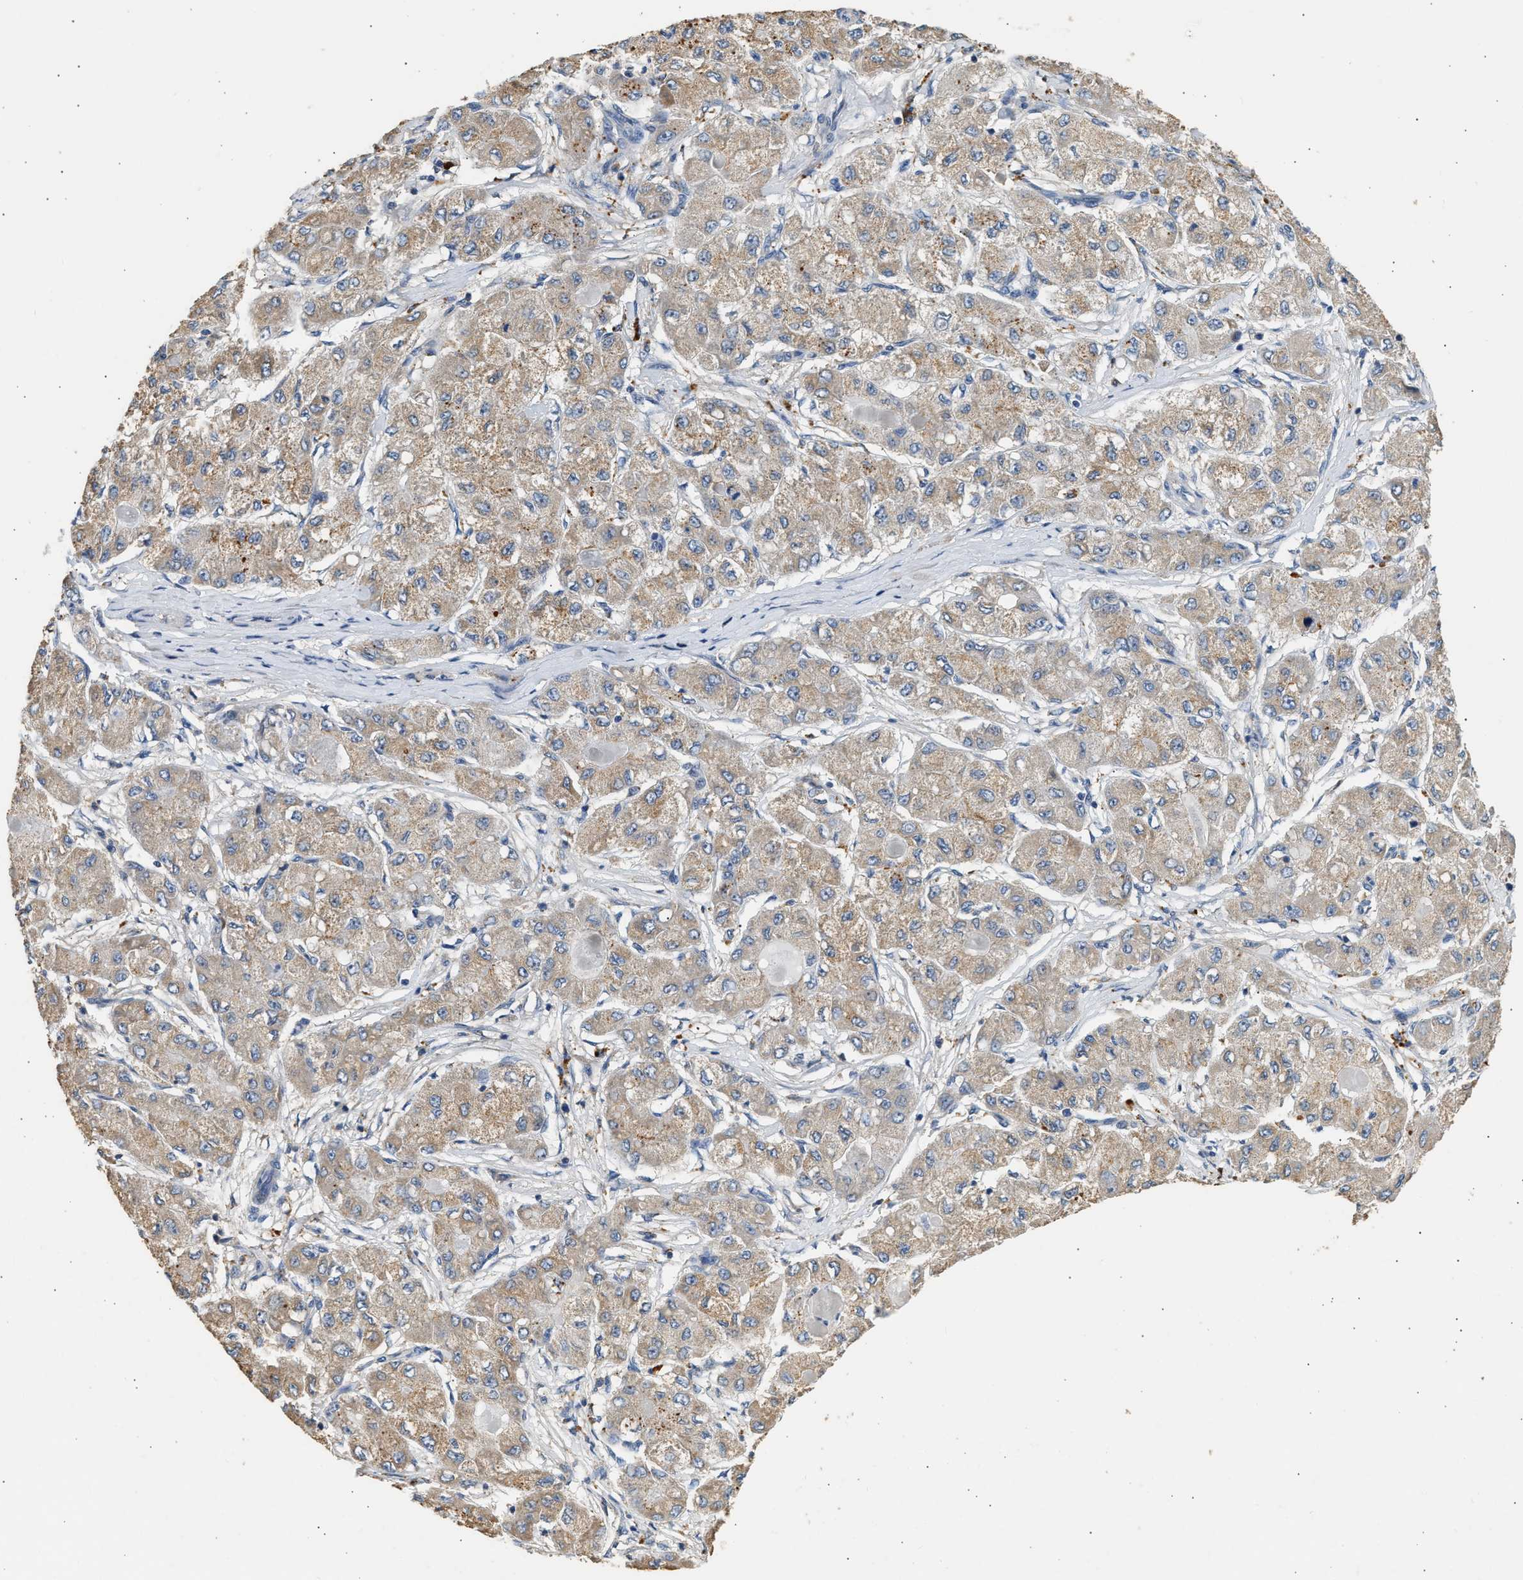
{"staining": {"intensity": "weak", "quantity": ">75%", "location": "cytoplasmic/membranous"}, "tissue": "liver cancer", "cell_type": "Tumor cells", "image_type": "cancer", "snomed": [{"axis": "morphology", "description": "Carcinoma, Hepatocellular, NOS"}, {"axis": "topography", "description": "Liver"}], "caption": "Protein staining by immunohistochemistry exhibits weak cytoplasmic/membranous expression in about >75% of tumor cells in liver cancer.", "gene": "WDR31", "patient": {"sex": "male", "age": 80}}